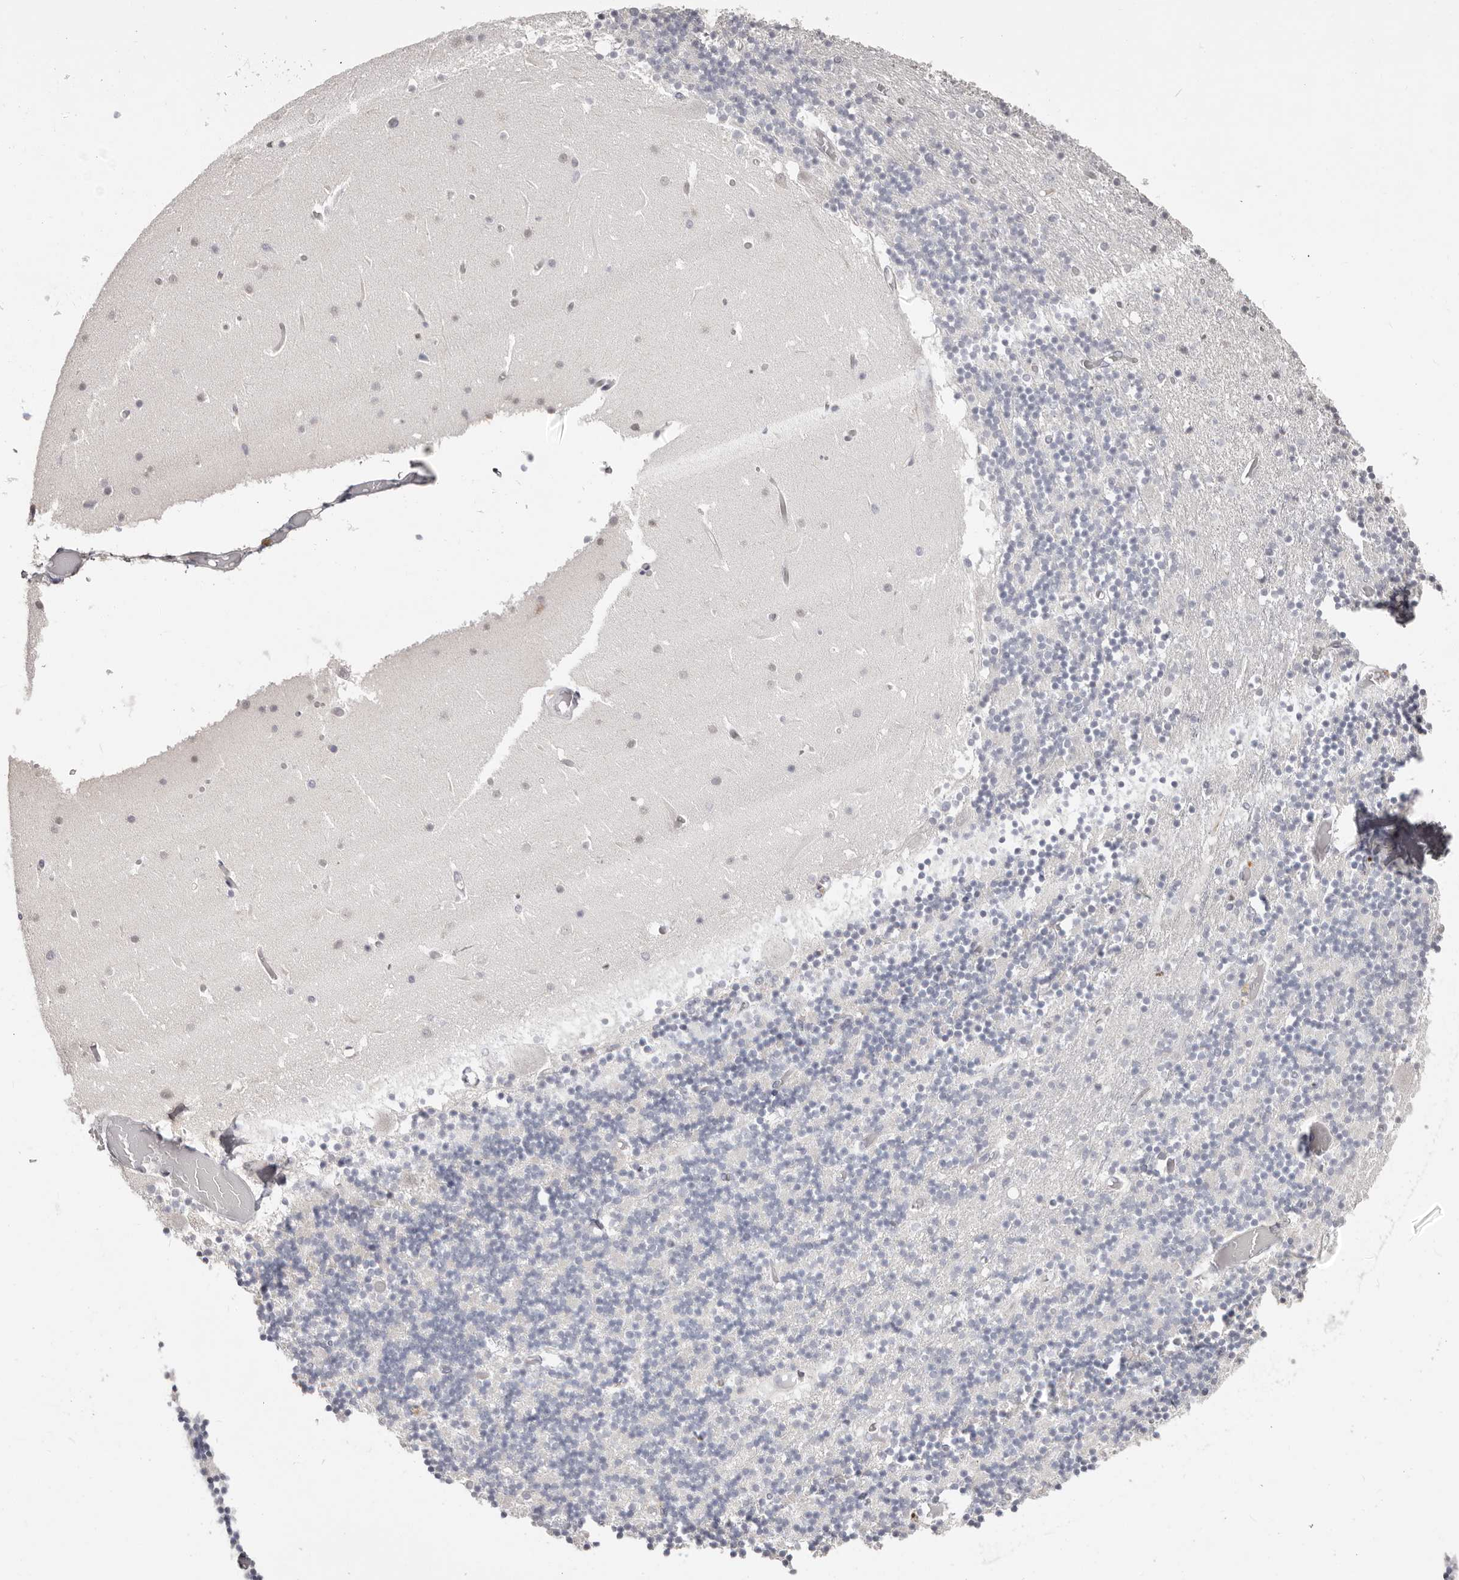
{"staining": {"intensity": "negative", "quantity": "none", "location": "none"}, "tissue": "cerebellum", "cell_type": "Cells in granular layer", "image_type": "normal", "snomed": [{"axis": "morphology", "description": "Normal tissue, NOS"}, {"axis": "topography", "description": "Cerebellum"}], "caption": "IHC of unremarkable cerebellum reveals no staining in cells in granular layer. The staining was performed using DAB to visualize the protein expression in brown, while the nuclei were stained in blue with hematoxylin (Magnification: 20x).", "gene": "PCDHB6", "patient": {"sex": "female", "age": 28}}